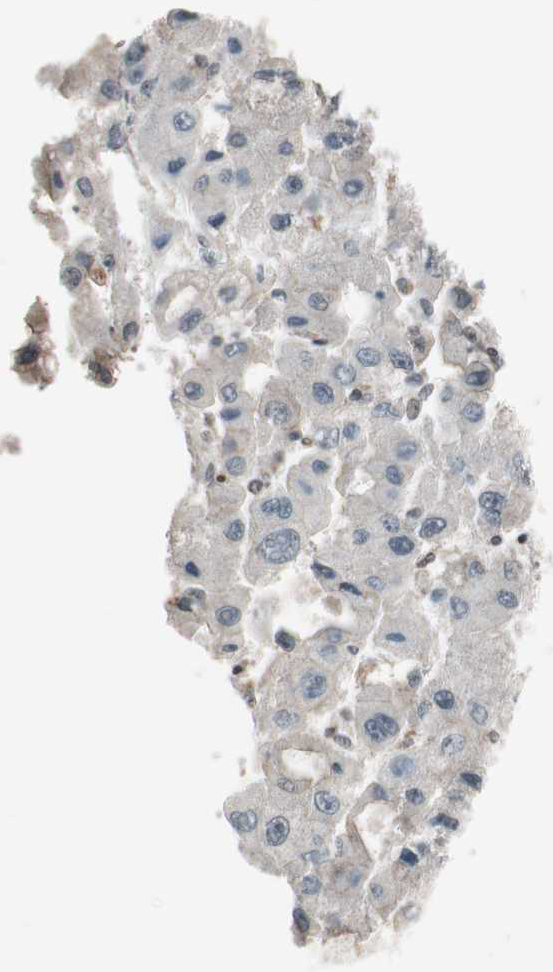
{"staining": {"intensity": "weak", "quantity": "<25%", "location": "cytoplasmic/membranous"}, "tissue": "liver cancer", "cell_type": "Tumor cells", "image_type": "cancer", "snomed": [{"axis": "morphology", "description": "Carcinoma, Hepatocellular, NOS"}, {"axis": "topography", "description": "Liver"}], "caption": "Liver hepatocellular carcinoma was stained to show a protein in brown. There is no significant positivity in tumor cells.", "gene": "DRAP1", "patient": {"sex": "male", "age": 55}}